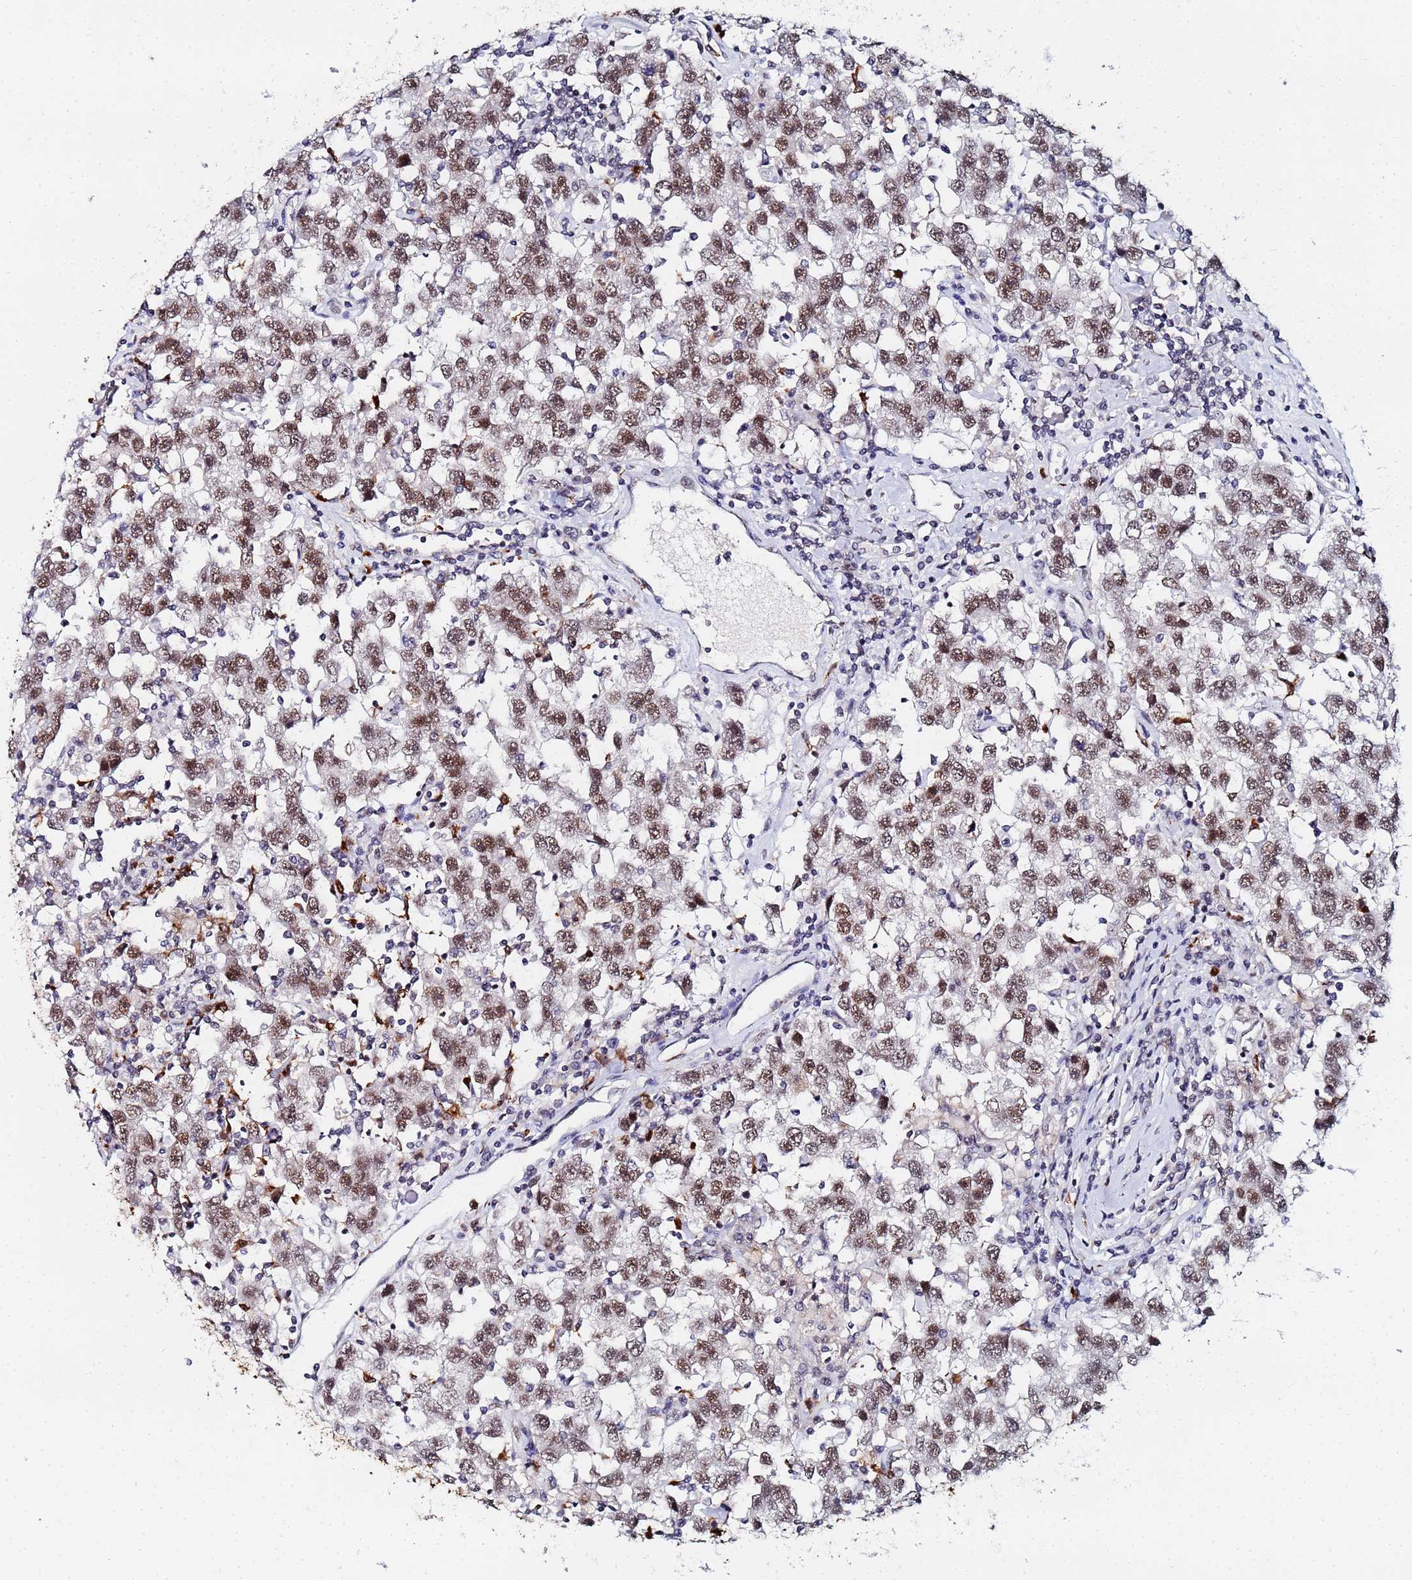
{"staining": {"intensity": "moderate", "quantity": ">75%", "location": "nuclear"}, "tissue": "testis cancer", "cell_type": "Tumor cells", "image_type": "cancer", "snomed": [{"axis": "morphology", "description": "Seminoma, NOS"}, {"axis": "topography", "description": "Testis"}], "caption": "Testis cancer stained with a brown dye displays moderate nuclear positive staining in about >75% of tumor cells.", "gene": "MTCL1", "patient": {"sex": "male", "age": 41}}